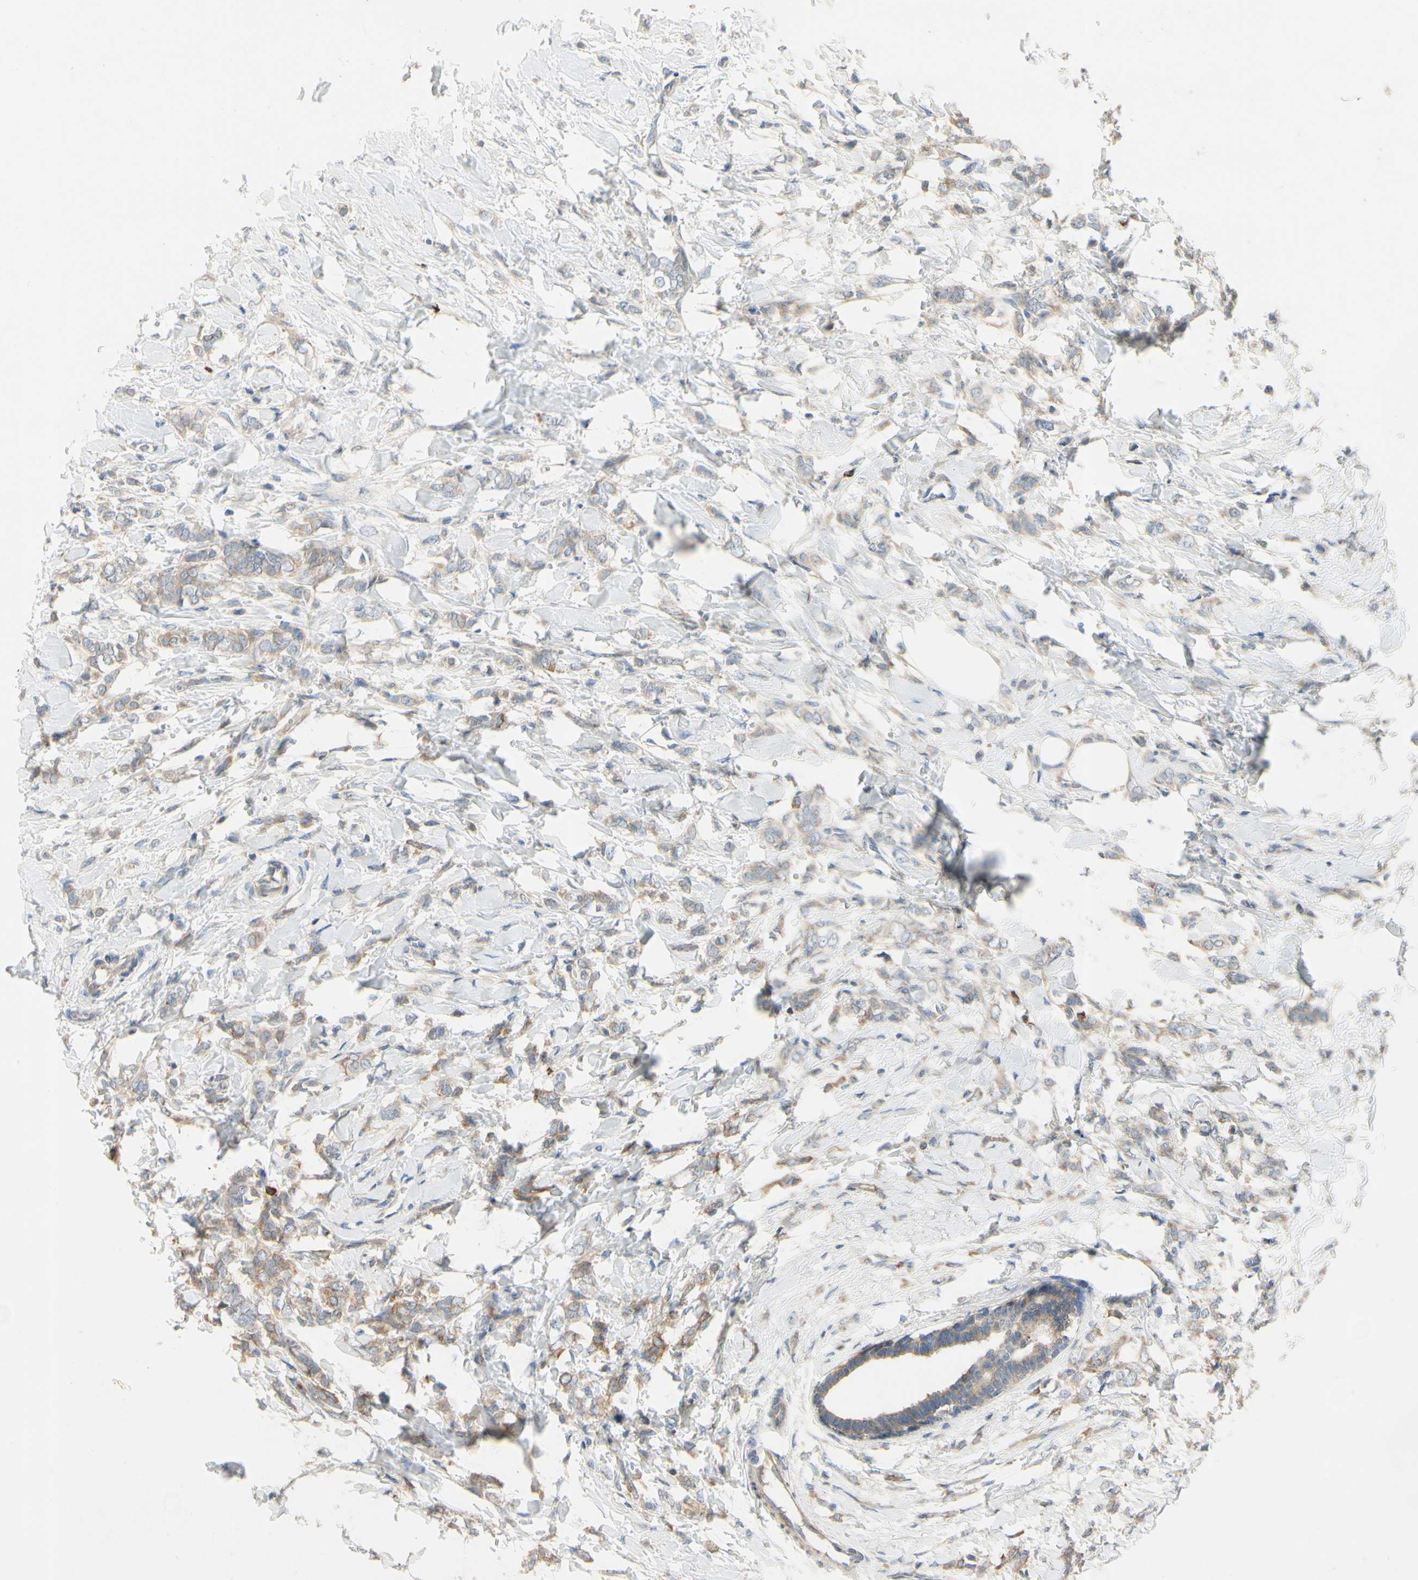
{"staining": {"intensity": "moderate", "quantity": ">75%", "location": "cytoplasmic/membranous"}, "tissue": "breast cancer", "cell_type": "Tumor cells", "image_type": "cancer", "snomed": [{"axis": "morphology", "description": "Lobular carcinoma, in situ"}, {"axis": "morphology", "description": "Lobular carcinoma"}, {"axis": "topography", "description": "Breast"}], "caption": "Moderate cytoplasmic/membranous staining is present in about >75% of tumor cells in lobular carcinoma (breast).", "gene": "KLHDC8B", "patient": {"sex": "female", "age": 41}}